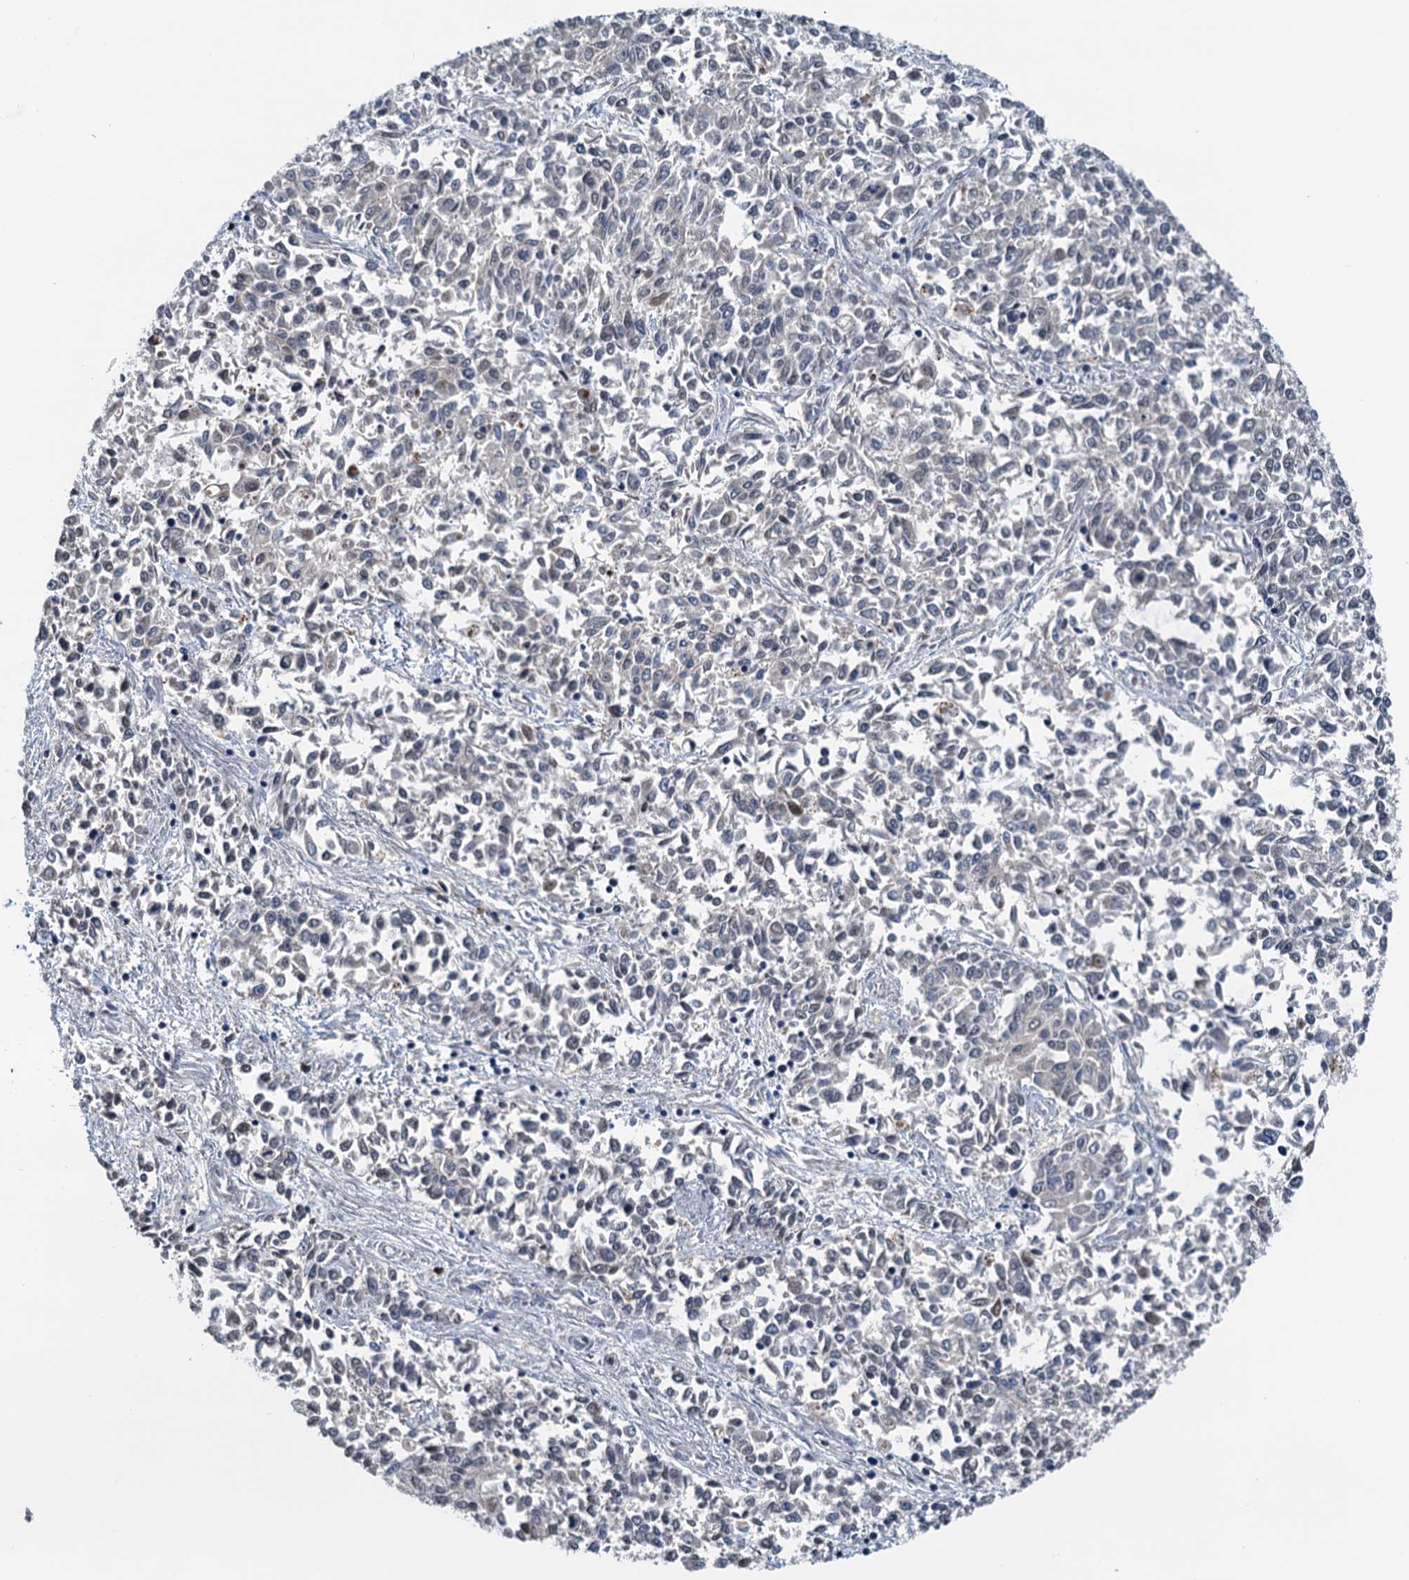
{"staining": {"intensity": "negative", "quantity": "none", "location": "none"}, "tissue": "endometrial cancer", "cell_type": "Tumor cells", "image_type": "cancer", "snomed": [{"axis": "morphology", "description": "Adenocarcinoma, NOS"}, {"axis": "topography", "description": "Endometrium"}], "caption": "Endometrial cancer was stained to show a protein in brown. There is no significant positivity in tumor cells.", "gene": "SHLD1", "patient": {"sex": "female", "age": 50}}